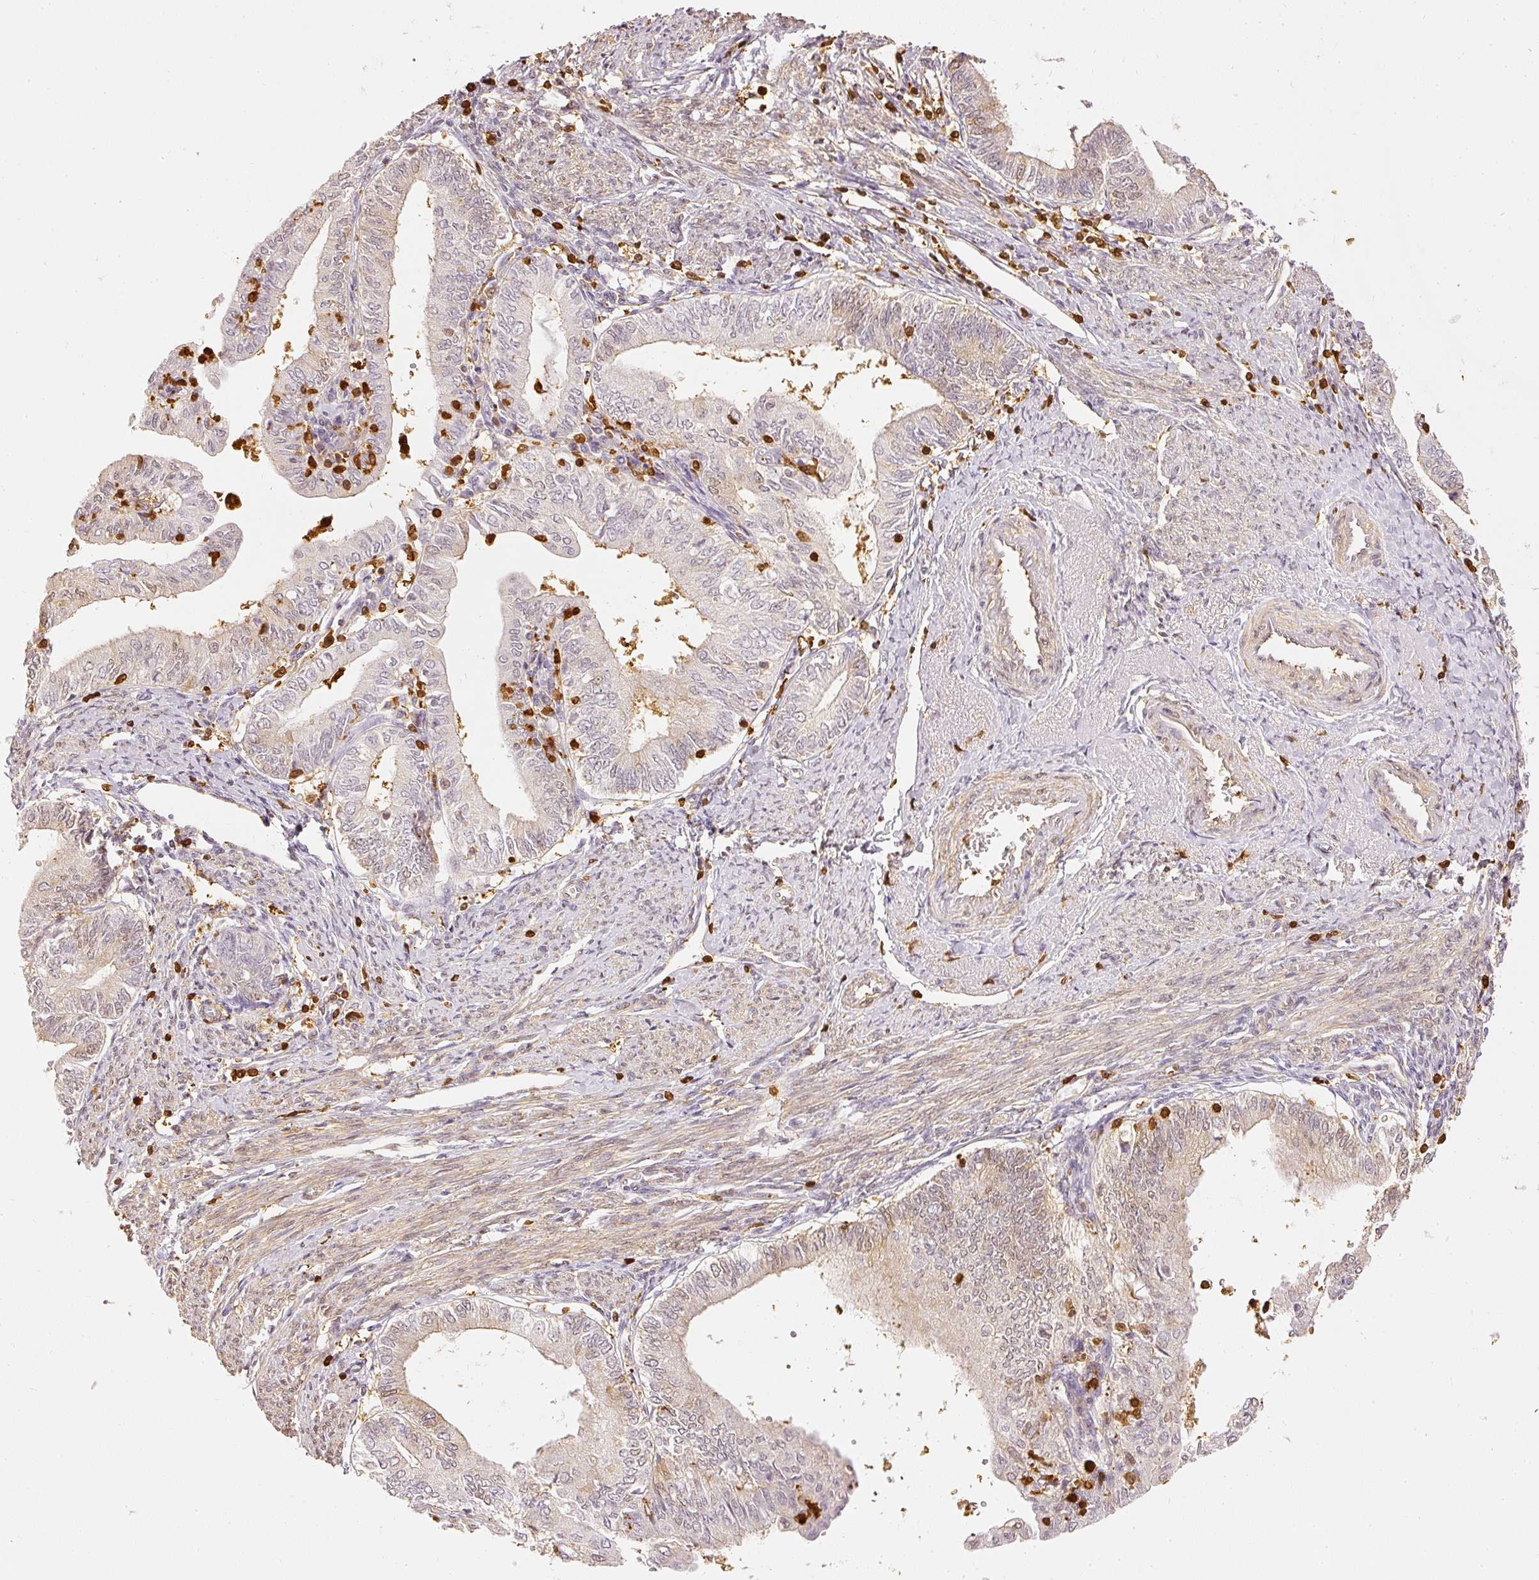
{"staining": {"intensity": "weak", "quantity": "<25%", "location": "cytoplasmic/membranous,nuclear"}, "tissue": "endometrial cancer", "cell_type": "Tumor cells", "image_type": "cancer", "snomed": [{"axis": "morphology", "description": "Adenocarcinoma, NOS"}, {"axis": "topography", "description": "Endometrium"}], "caption": "Image shows no significant protein staining in tumor cells of adenocarcinoma (endometrial).", "gene": "PFN1", "patient": {"sex": "female", "age": 66}}